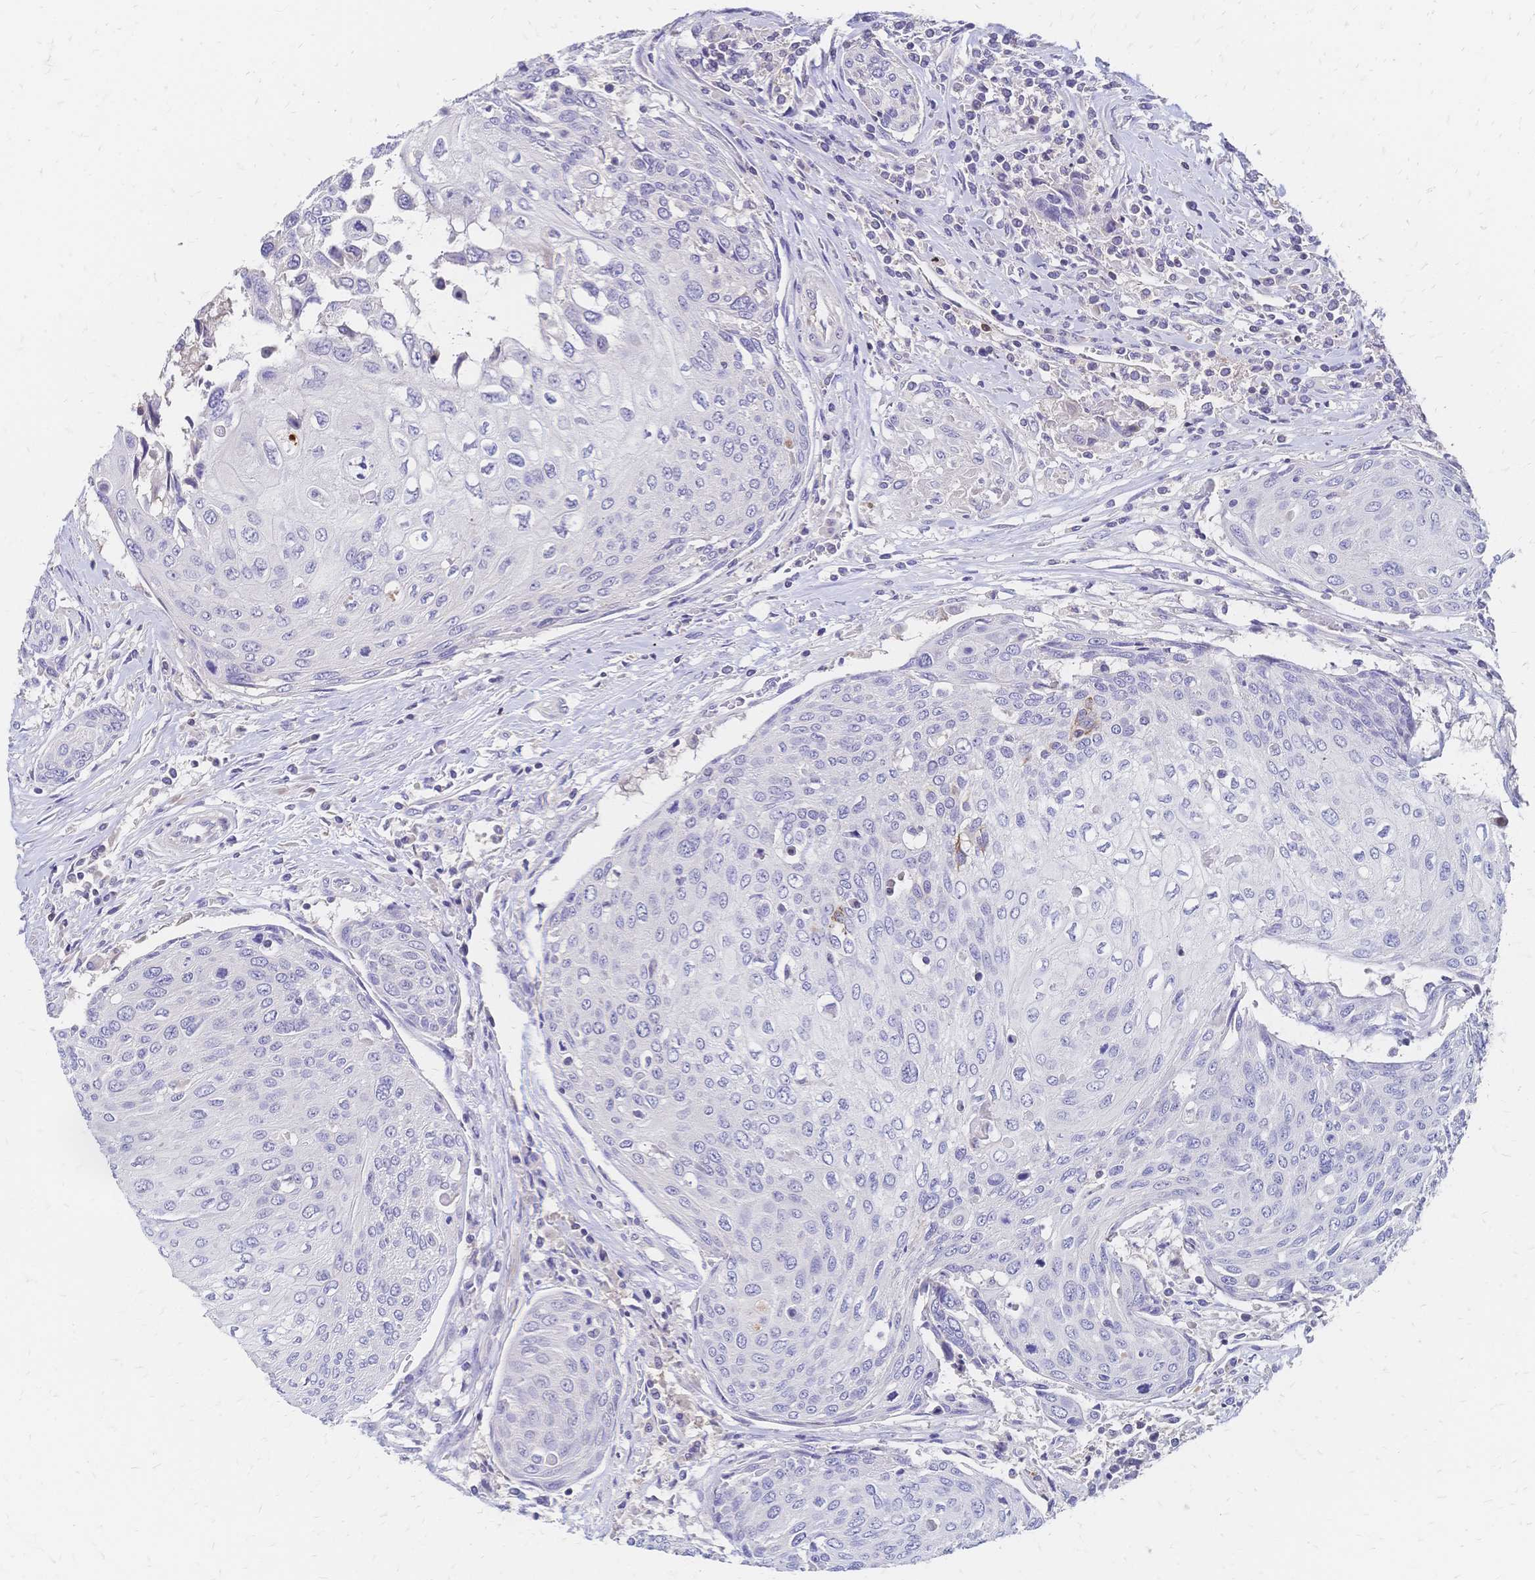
{"staining": {"intensity": "negative", "quantity": "none", "location": "none"}, "tissue": "urothelial cancer", "cell_type": "Tumor cells", "image_type": "cancer", "snomed": [{"axis": "morphology", "description": "Urothelial carcinoma, High grade"}, {"axis": "topography", "description": "Urinary bladder"}], "caption": "High power microscopy image of an immunohistochemistry (IHC) image of urothelial carcinoma (high-grade), revealing no significant positivity in tumor cells. Brightfield microscopy of immunohistochemistry stained with DAB (3,3'-diaminobenzidine) (brown) and hematoxylin (blue), captured at high magnification.", "gene": "DTNB", "patient": {"sex": "female", "age": 70}}